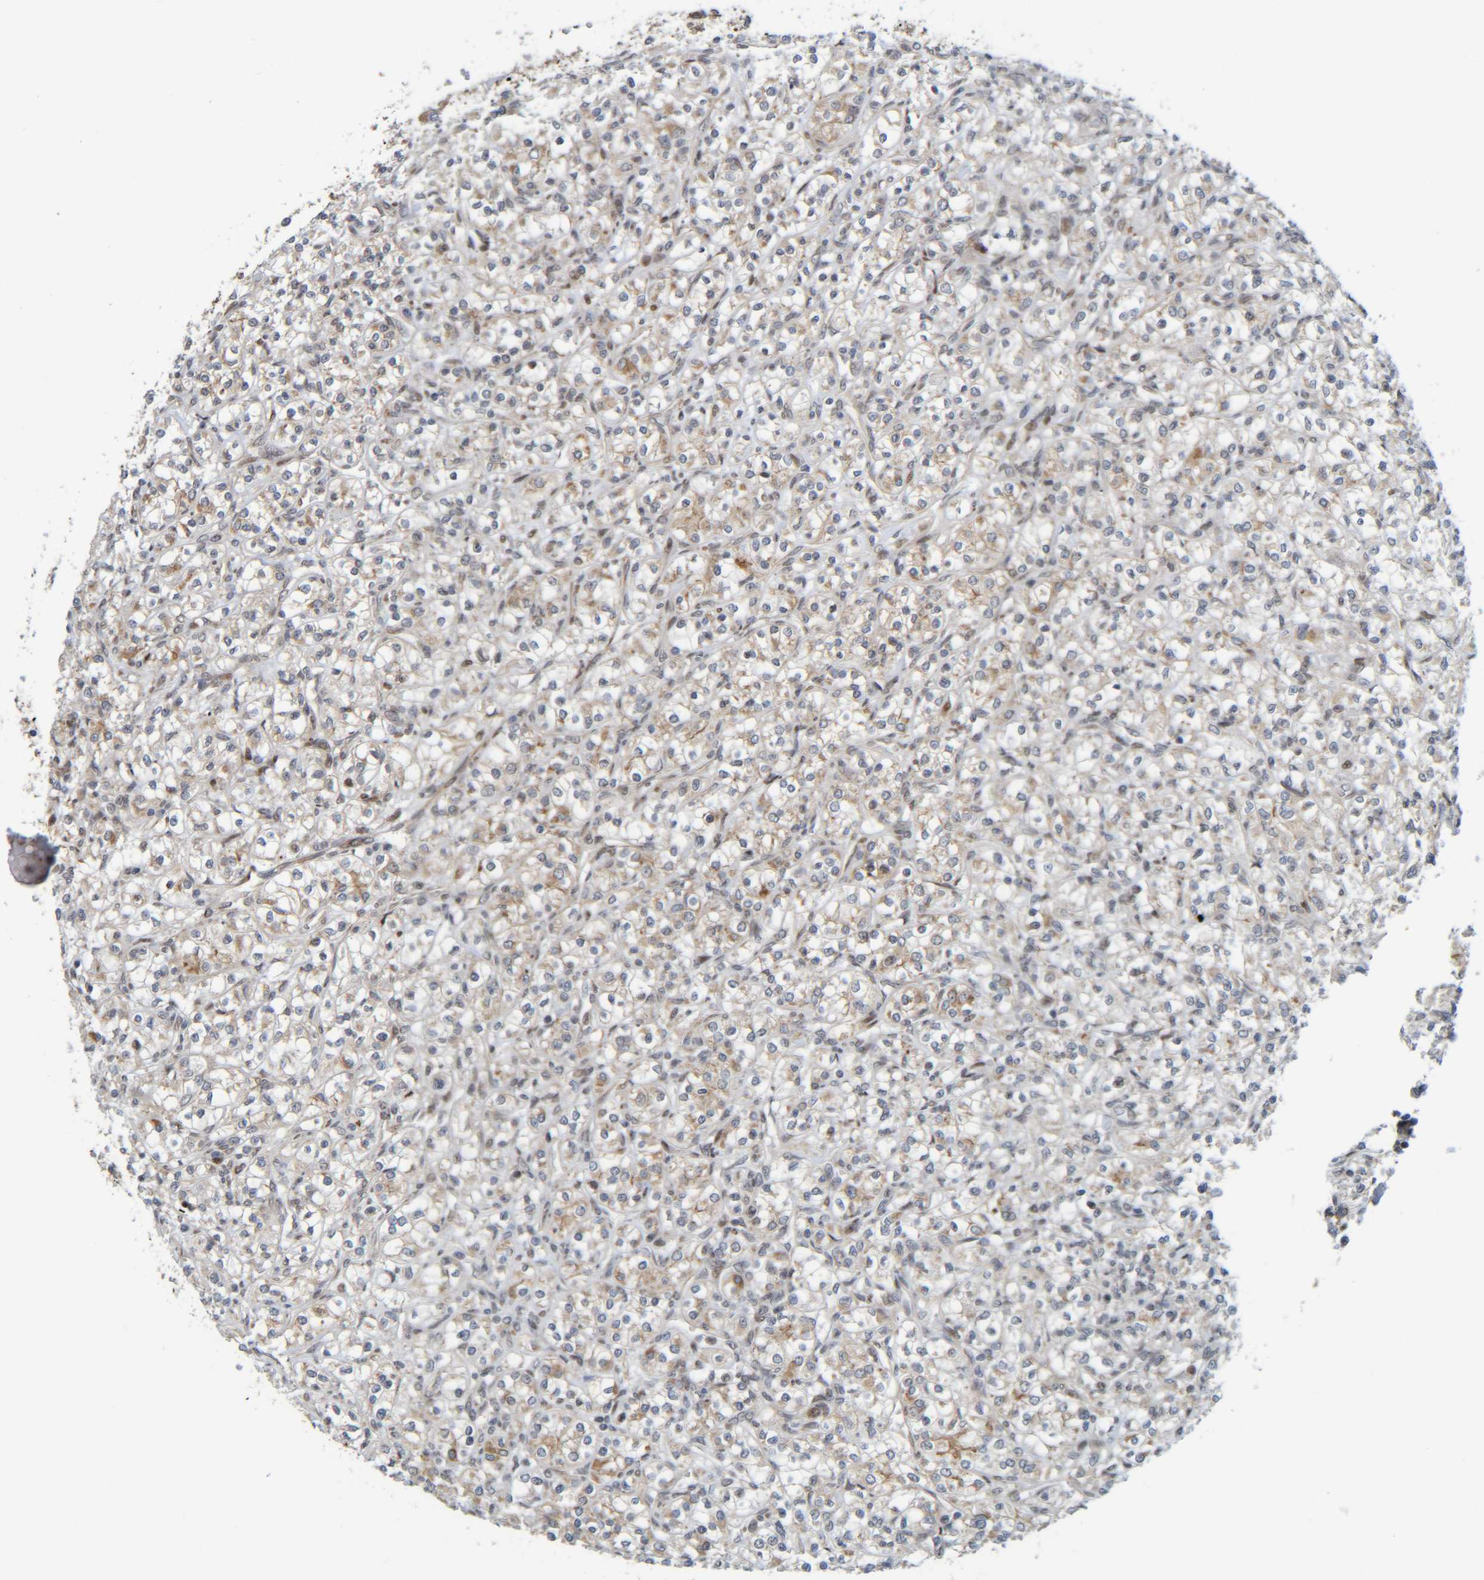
{"staining": {"intensity": "weak", "quantity": "<25%", "location": "cytoplasmic/membranous"}, "tissue": "renal cancer", "cell_type": "Tumor cells", "image_type": "cancer", "snomed": [{"axis": "morphology", "description": "Adenocarcinoma, NOS"}, {"axis": "topography", "description": "Kidney"}], "caption": "Adenocarcinoma (renal) was stained to show a protein in brown. There is no significant staining in tumor cells. Nuclei are stained in blue.", "gene": "CCDC57", "patient": {"sex": "male", "age": 77}}